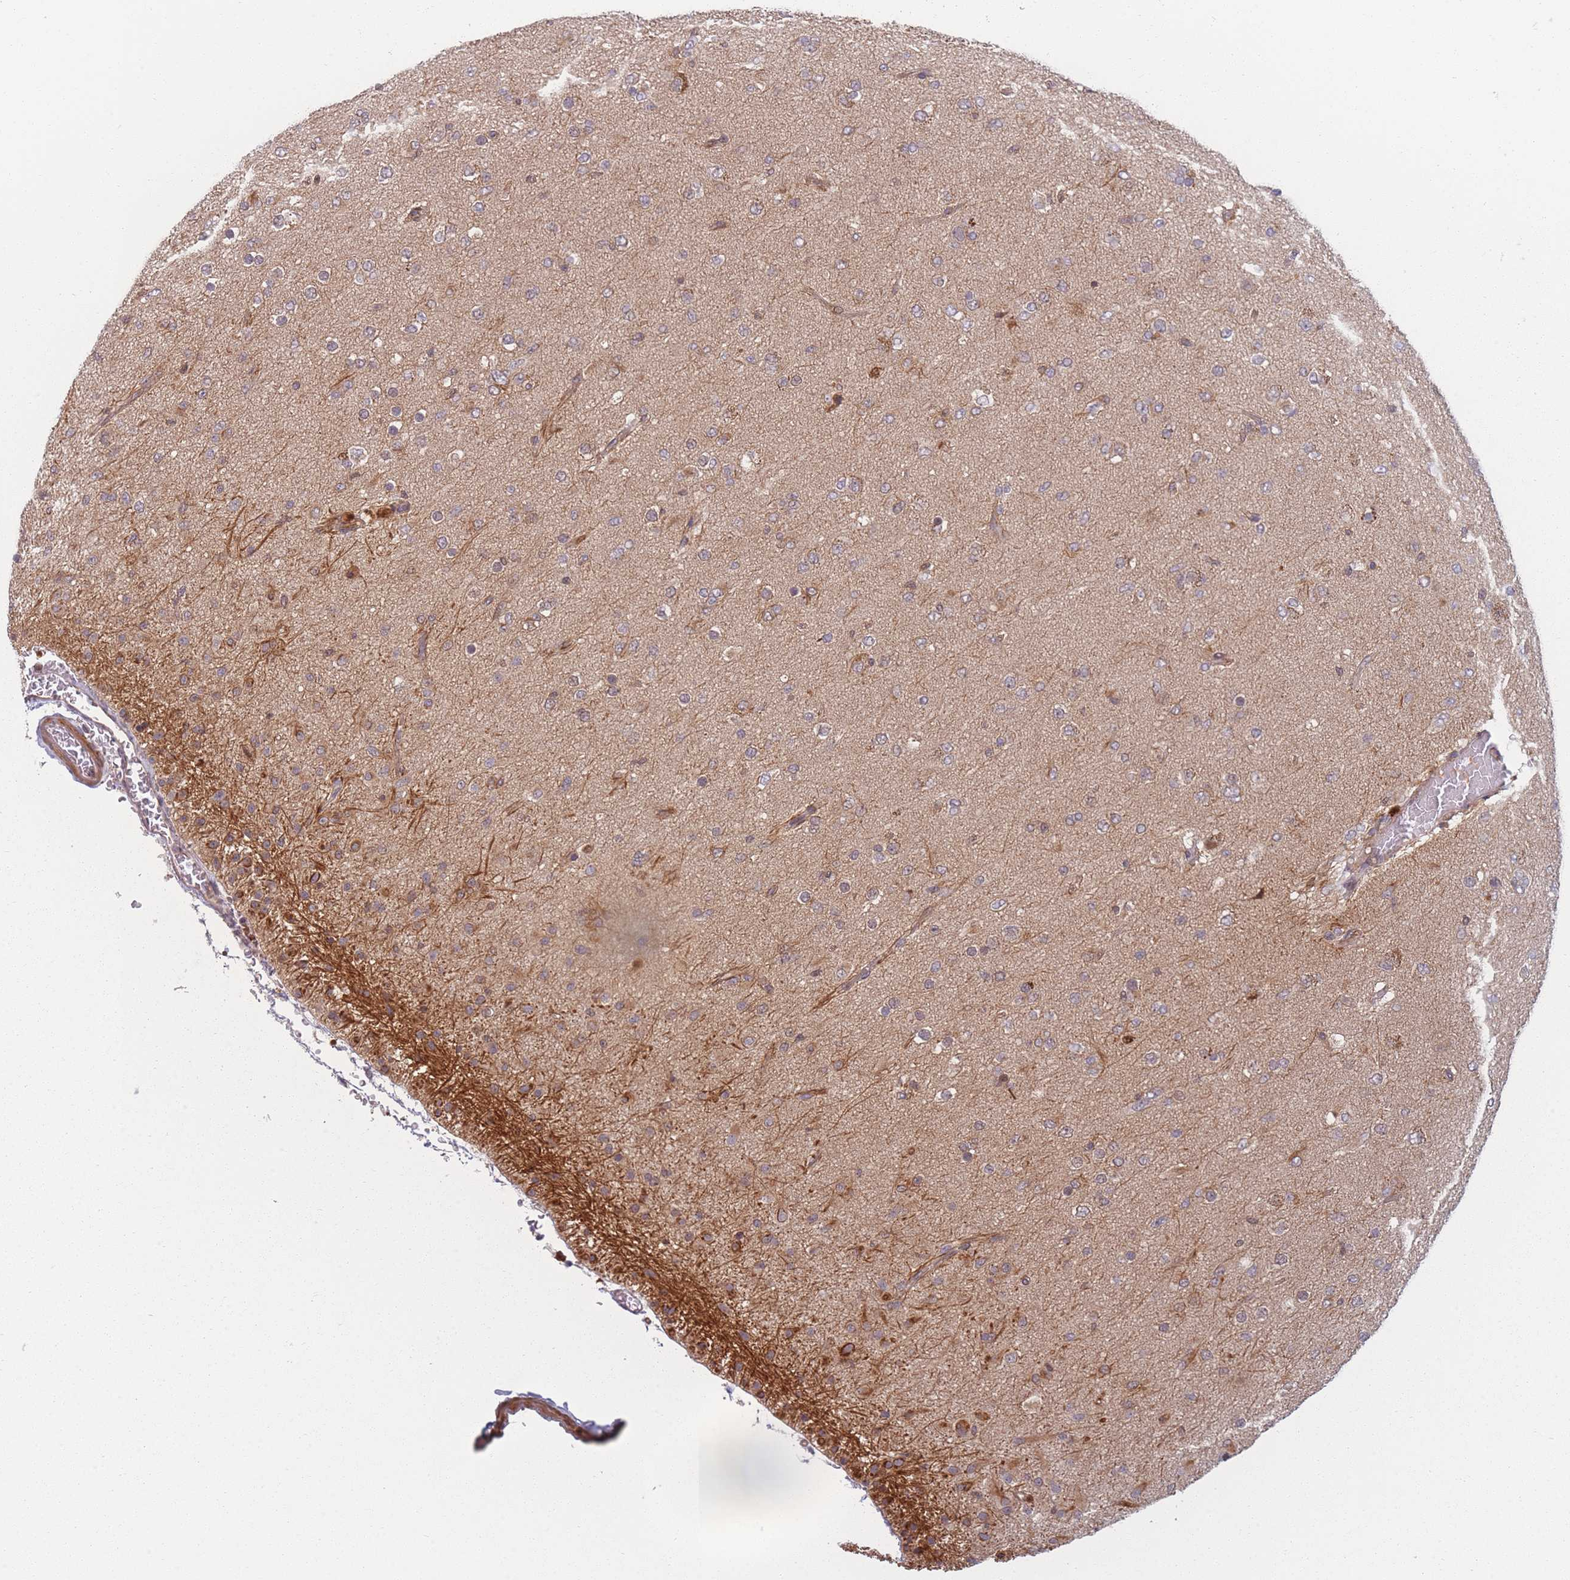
{"staining": {"intensity": "negative", "quantity": "none", "location": "none"}, "tissue": "glioma", "cell_type": "Tumor cells", "image_type": "cancer", "snomed": [{"axis": "morphology", "description": "Glioma, malignant, Low grade"}, {"axis": "topography", "description": "Brain"}], "caption": "Tumor cells show no significant positivity in glioma.", "gene": "FAM153A", "patient": {"sex": "male", "age": 65}}